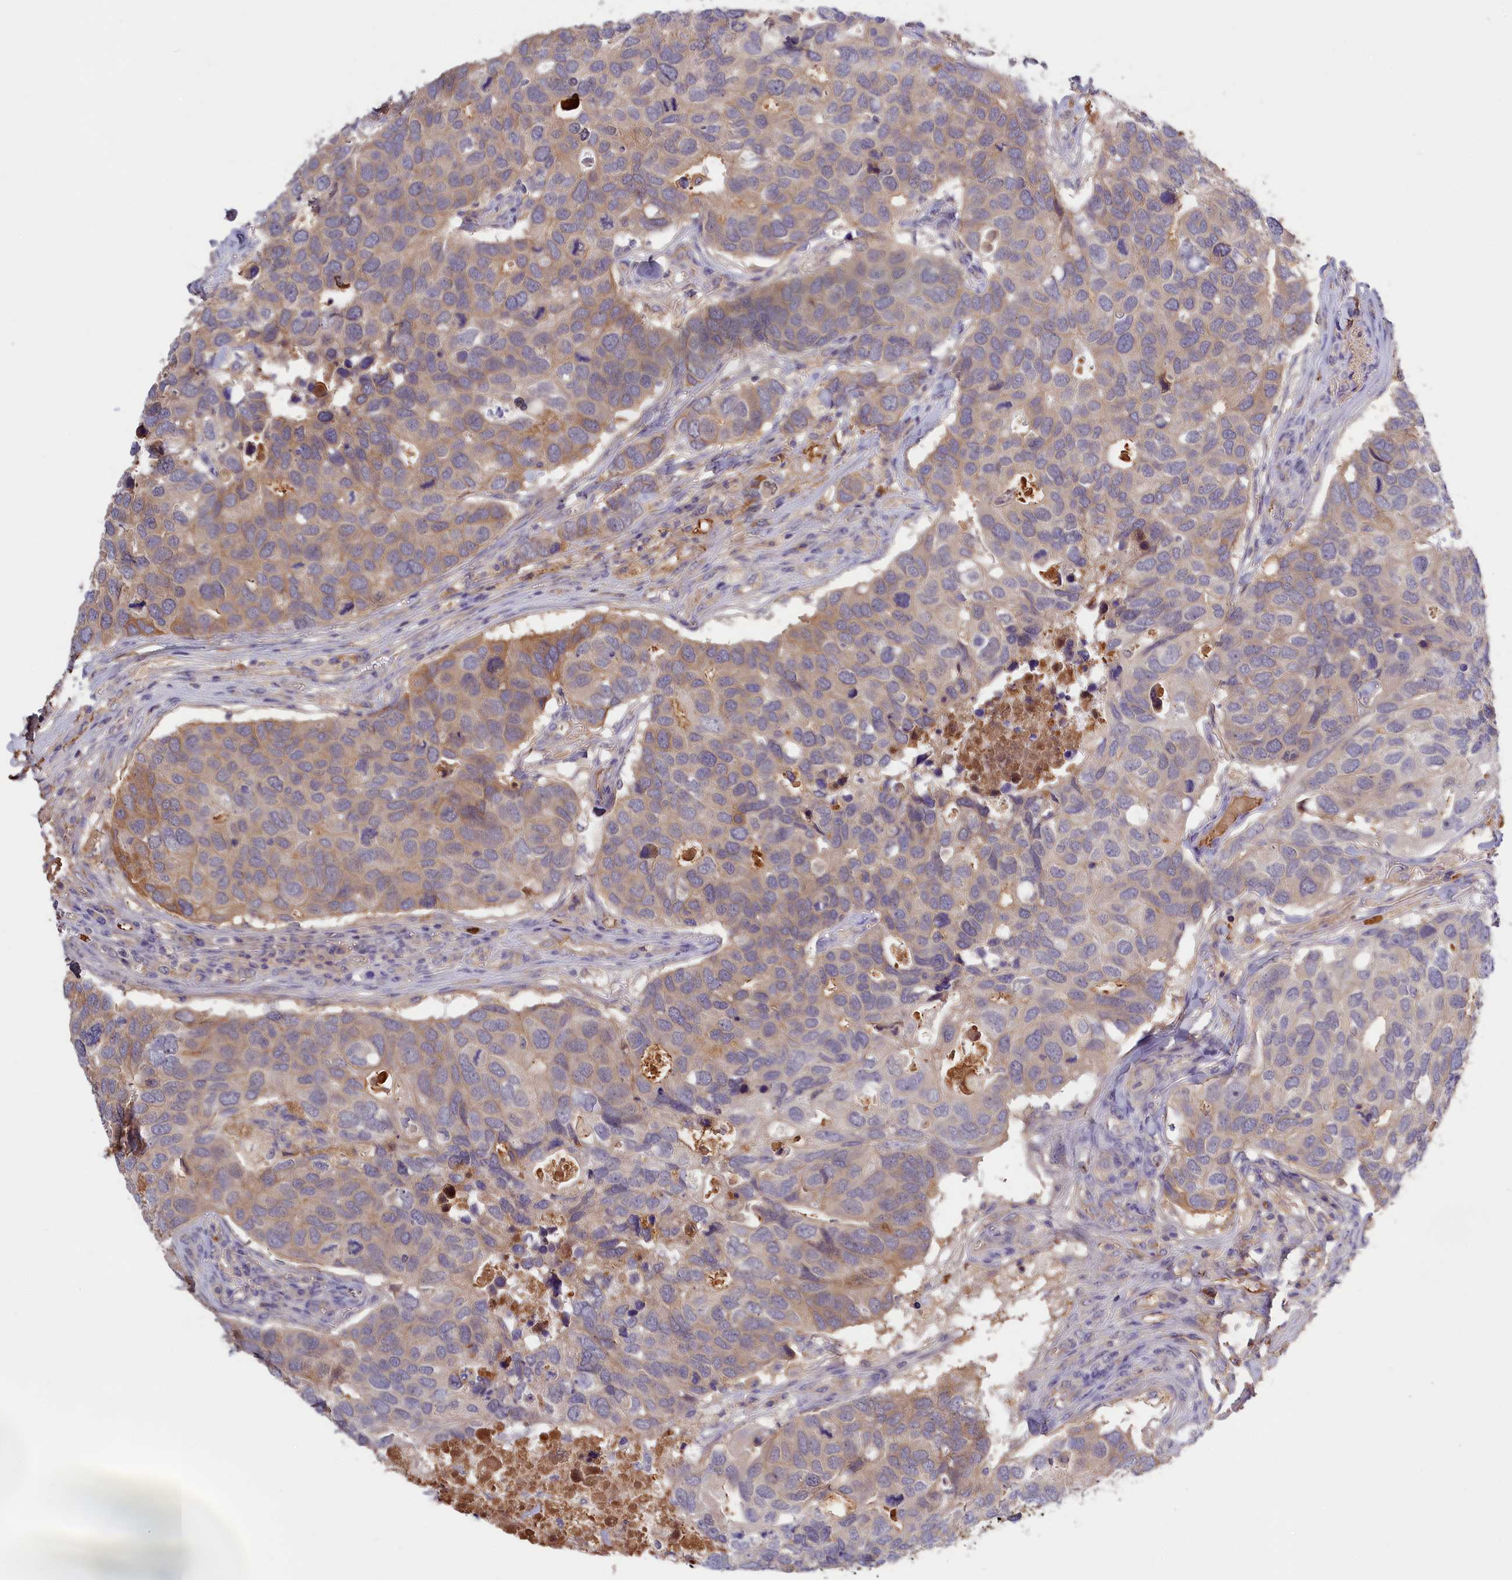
{"staining": {"intensity": "moderate", "quantity": "25%-75%", "location": "cytoplasmic/membranous"}, "tissue": "breast cancer", "cell_type": "Tumor cells", "image_type": "cancer", "snomed": [{"axis": "morphology", "description": "Duct carcinoma"}, {"axis": "topography", "description": "Breast"}], "caption": "Protein analysis of breast cancer (intraductal carcinoma) tissue reveals moderate cytoplasmic/membranous positivity in approximately 25%-75% of tumor cells.", "gene": "ADGRD1", "patient": {"sex": "female", "age": 83}}